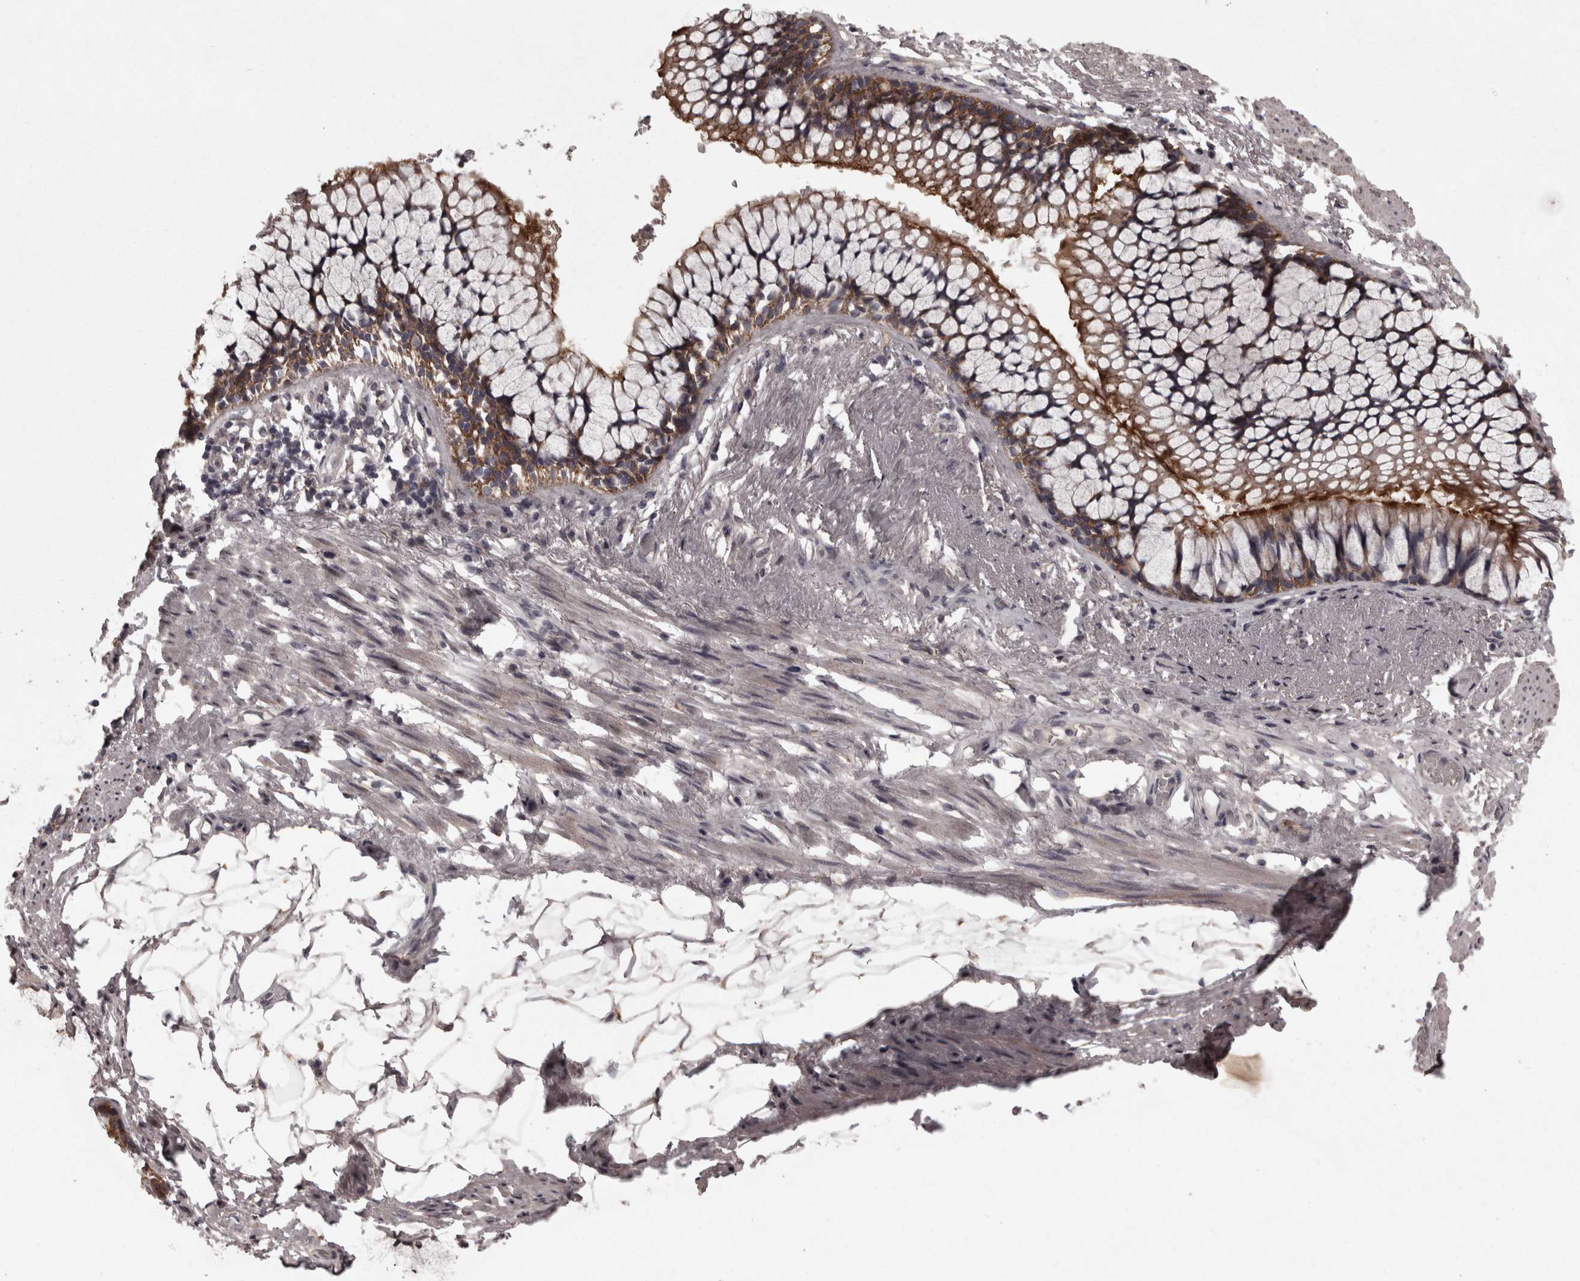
{"staining": {"intensity": "moderate", "quantity": ">75%", "location": "cytoplasmic/membranous"}, "tissue": "adipose tissue", "cell_type": "Adipocytes", "image_type": "normal", "snomed": [{"axis": "morphology", "description": "Normal tissue, NOS"}, {"axis": "topography", "description": "Cartilage tissue"}, {"axis": "topography", "description": "Bronchus"}], "caption": "Protein staining demonstrates moderate cytoplasmic/membranous staining in about >75% of adipocytes in benign adipose tissue.", "gene": "PCDH17", "patient": {"sex": "female", "age": 73}}